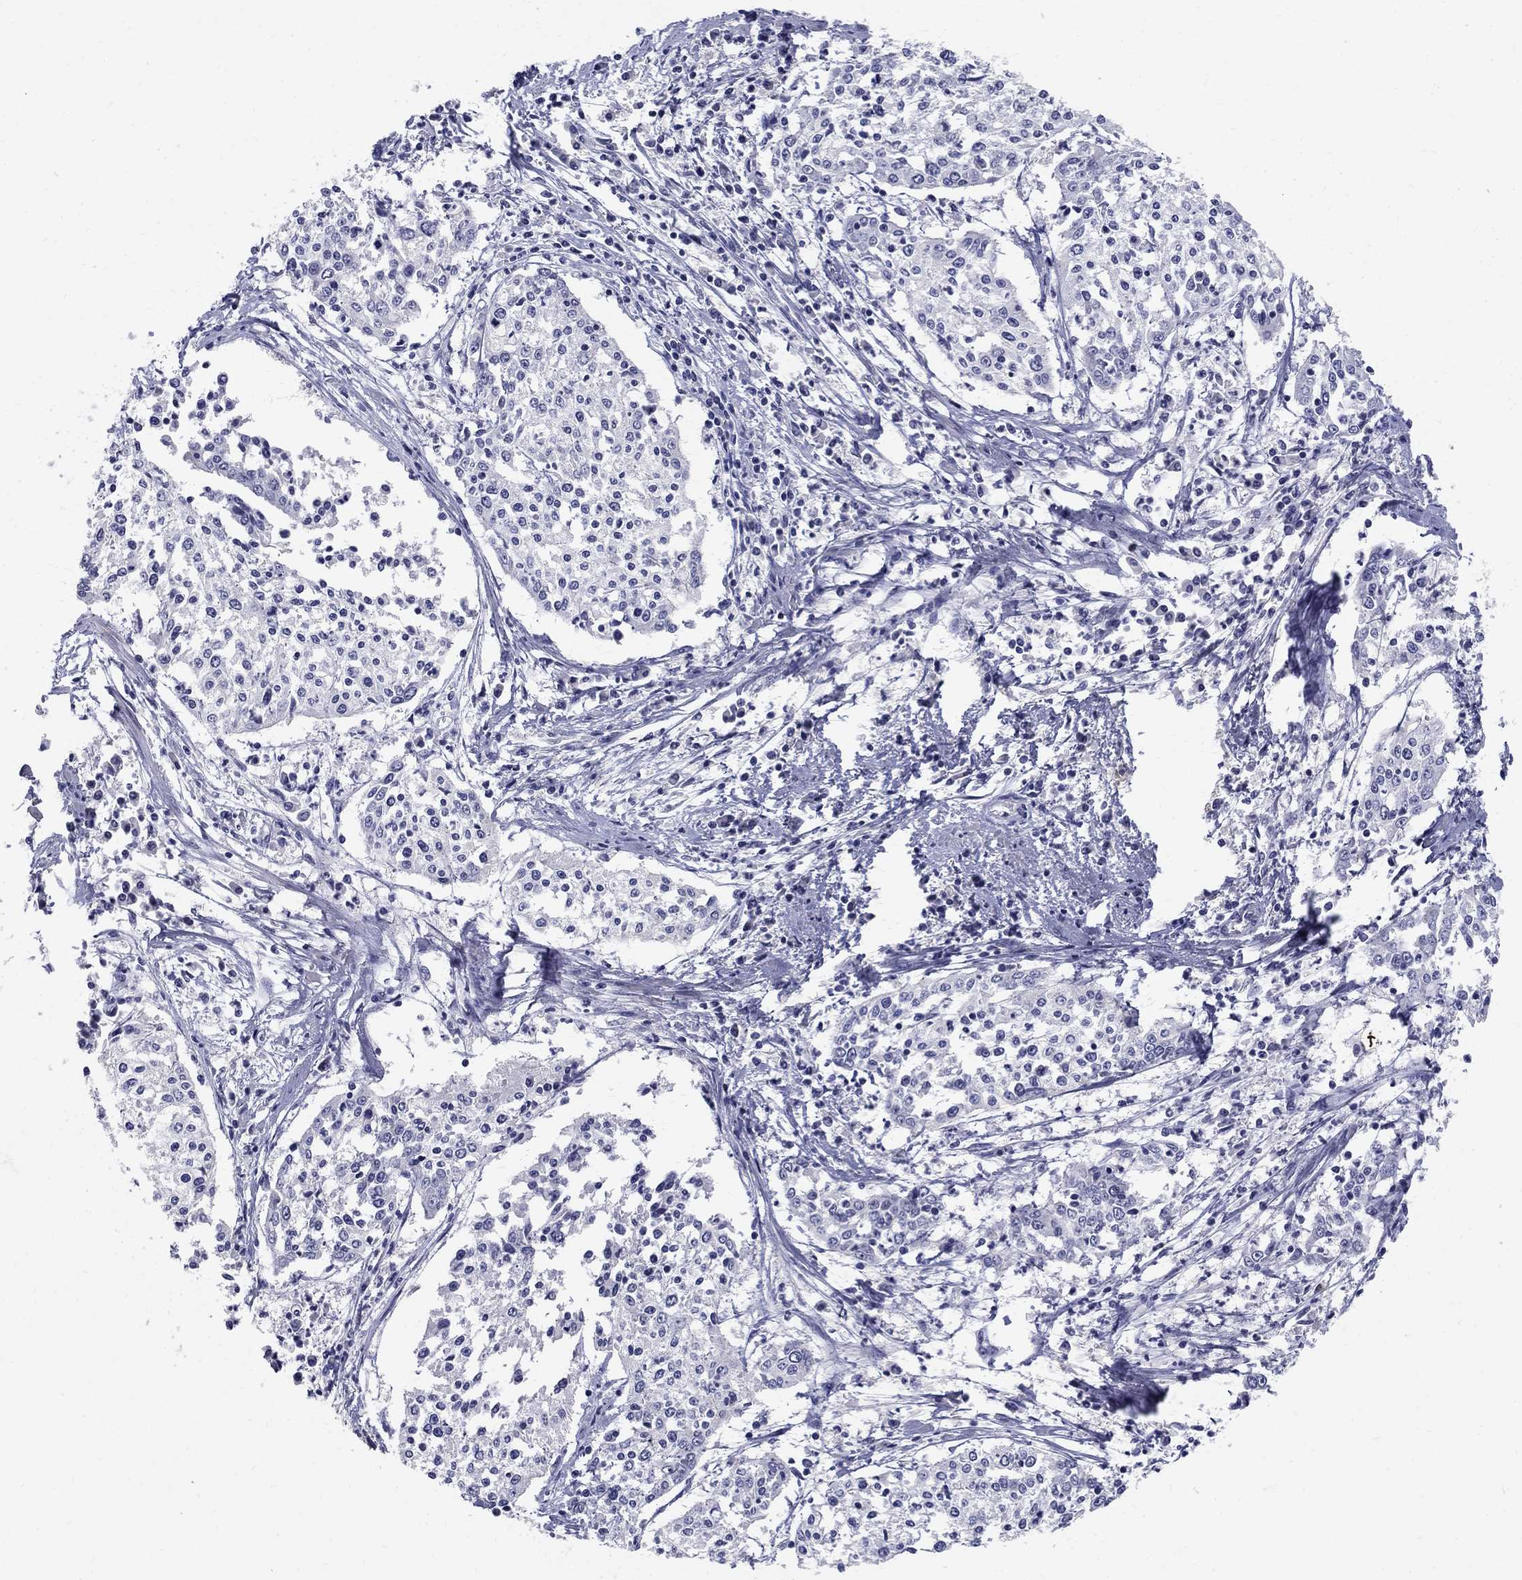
{"staining": {"intensity": "negative", "quantity": "none", "location": "none"}, "tissue": "cervical cancer", "cell_type": "Tumor cells", "image_type": "cancer", "snomed": [{"axis": "morphology", "description": "Squamous cell carcinoma, NOS"}, {"axis": "topography", "description": "Cervix"}], "caption": "A photomicrograph of human cervical cancer (squamous cell carcinoma) is negative for staining in tumor cells. The staining was performed using DAB to visualize the protein expression in brown, while the nuclei were stained in blue with hematoxylin (Magnification: 20x).", "gene": "TP53TG5", "patient": {"sex": "female", "age": 41}}